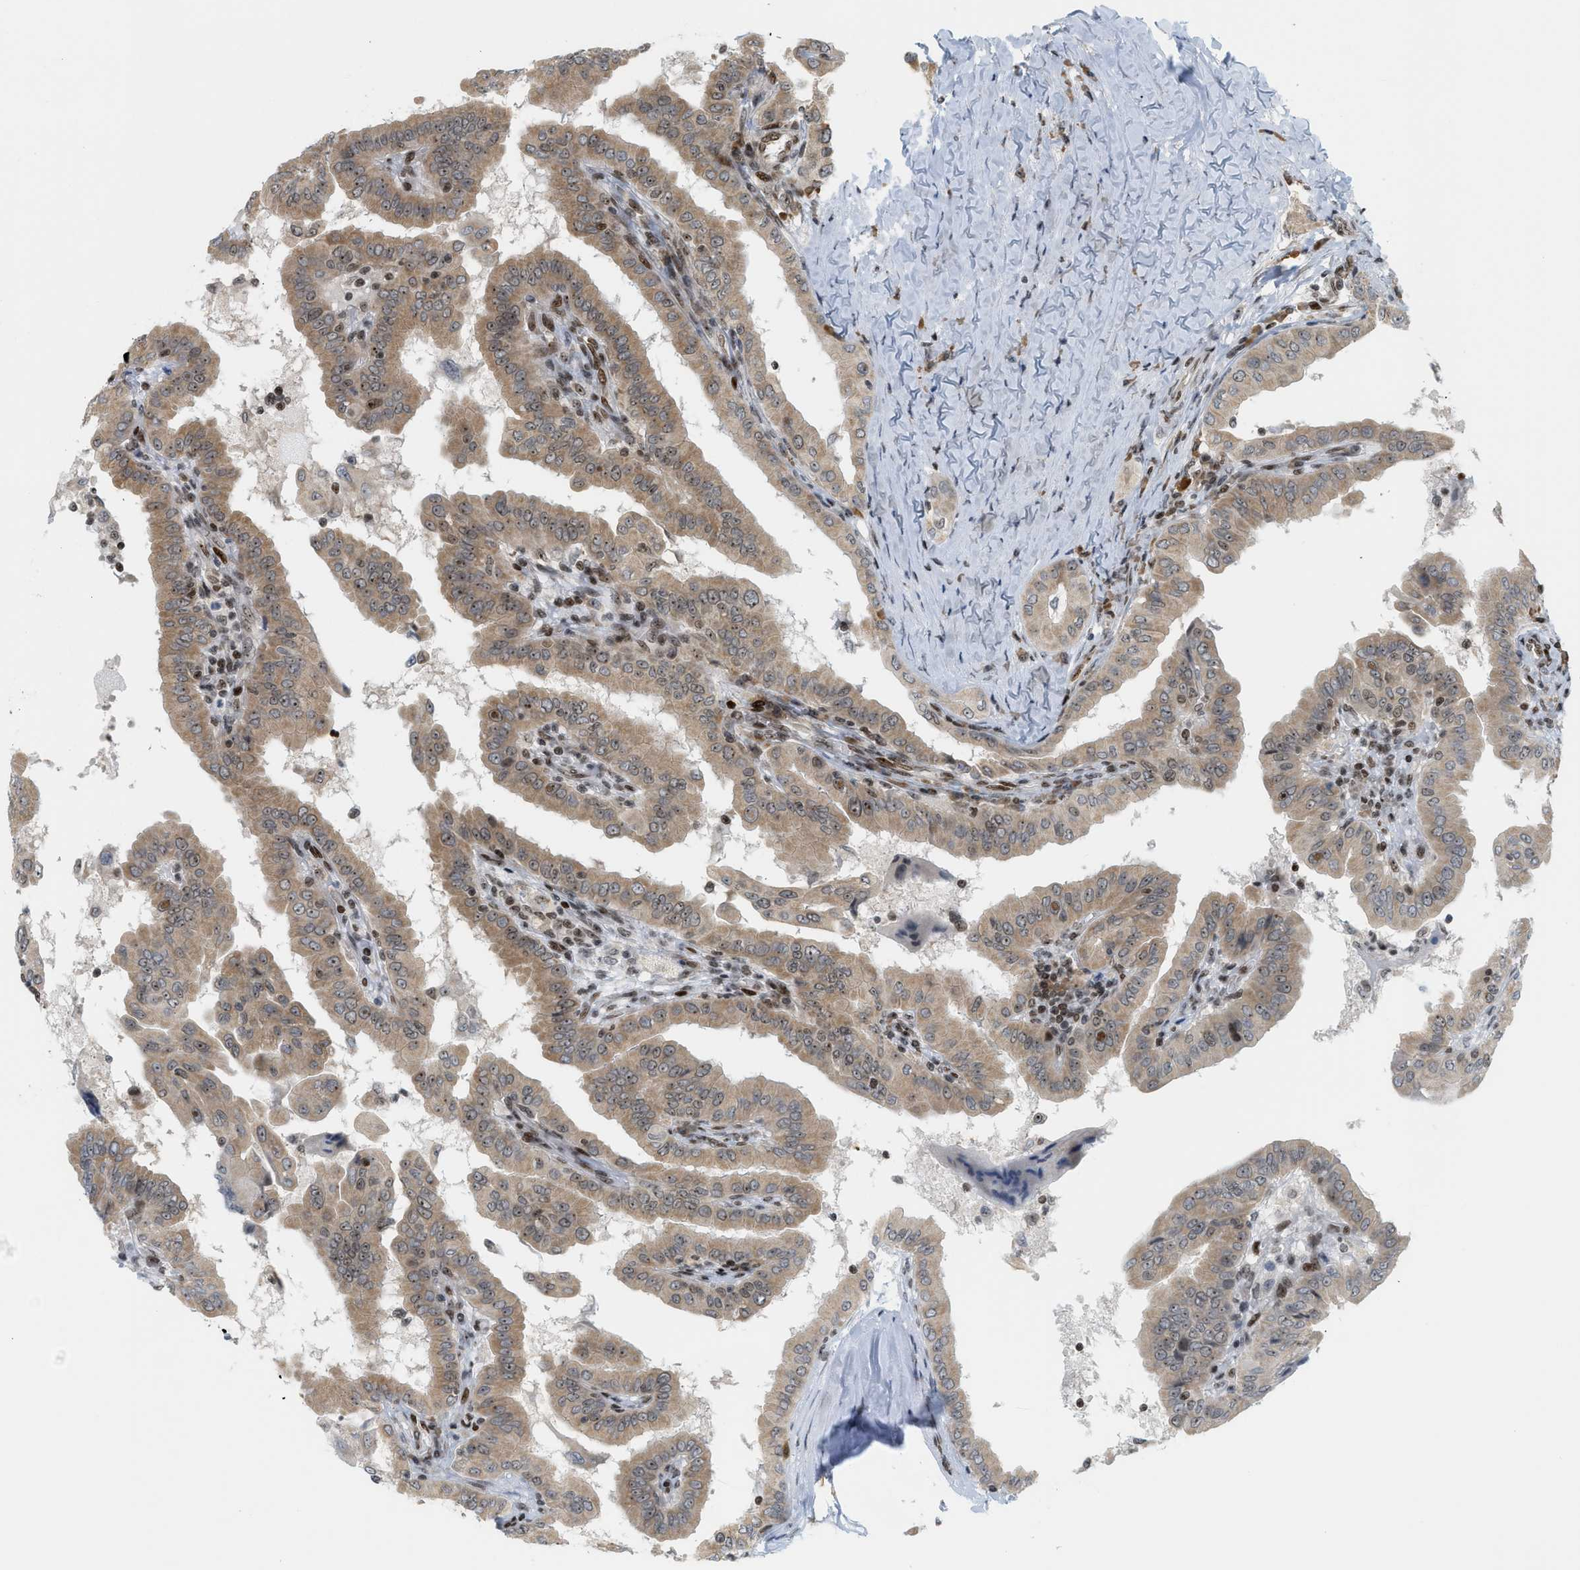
{"staining": {"intensity": "moderate", "quantity": ">75%", "location": "cytoplasmic/membranous,nuclear"}, "tissue": "thyroid cancer", "cell_type": "Tumor cells", "image_type": "cancer", "snomed": [{"axis": "morphology", "description": "Papillary adenocarcinoma, NOS"}, {"axis": "topography", "description": "Thyroid gland"}], "caption": "The micrograph reveals staining of thyroid cancer, revealing moderate cytoplasmic/membranous and nuclear protein staining (brown color) within tumor cells.", "gene": "ZNF22", "patient": {"sex": "male", "age": 33}}